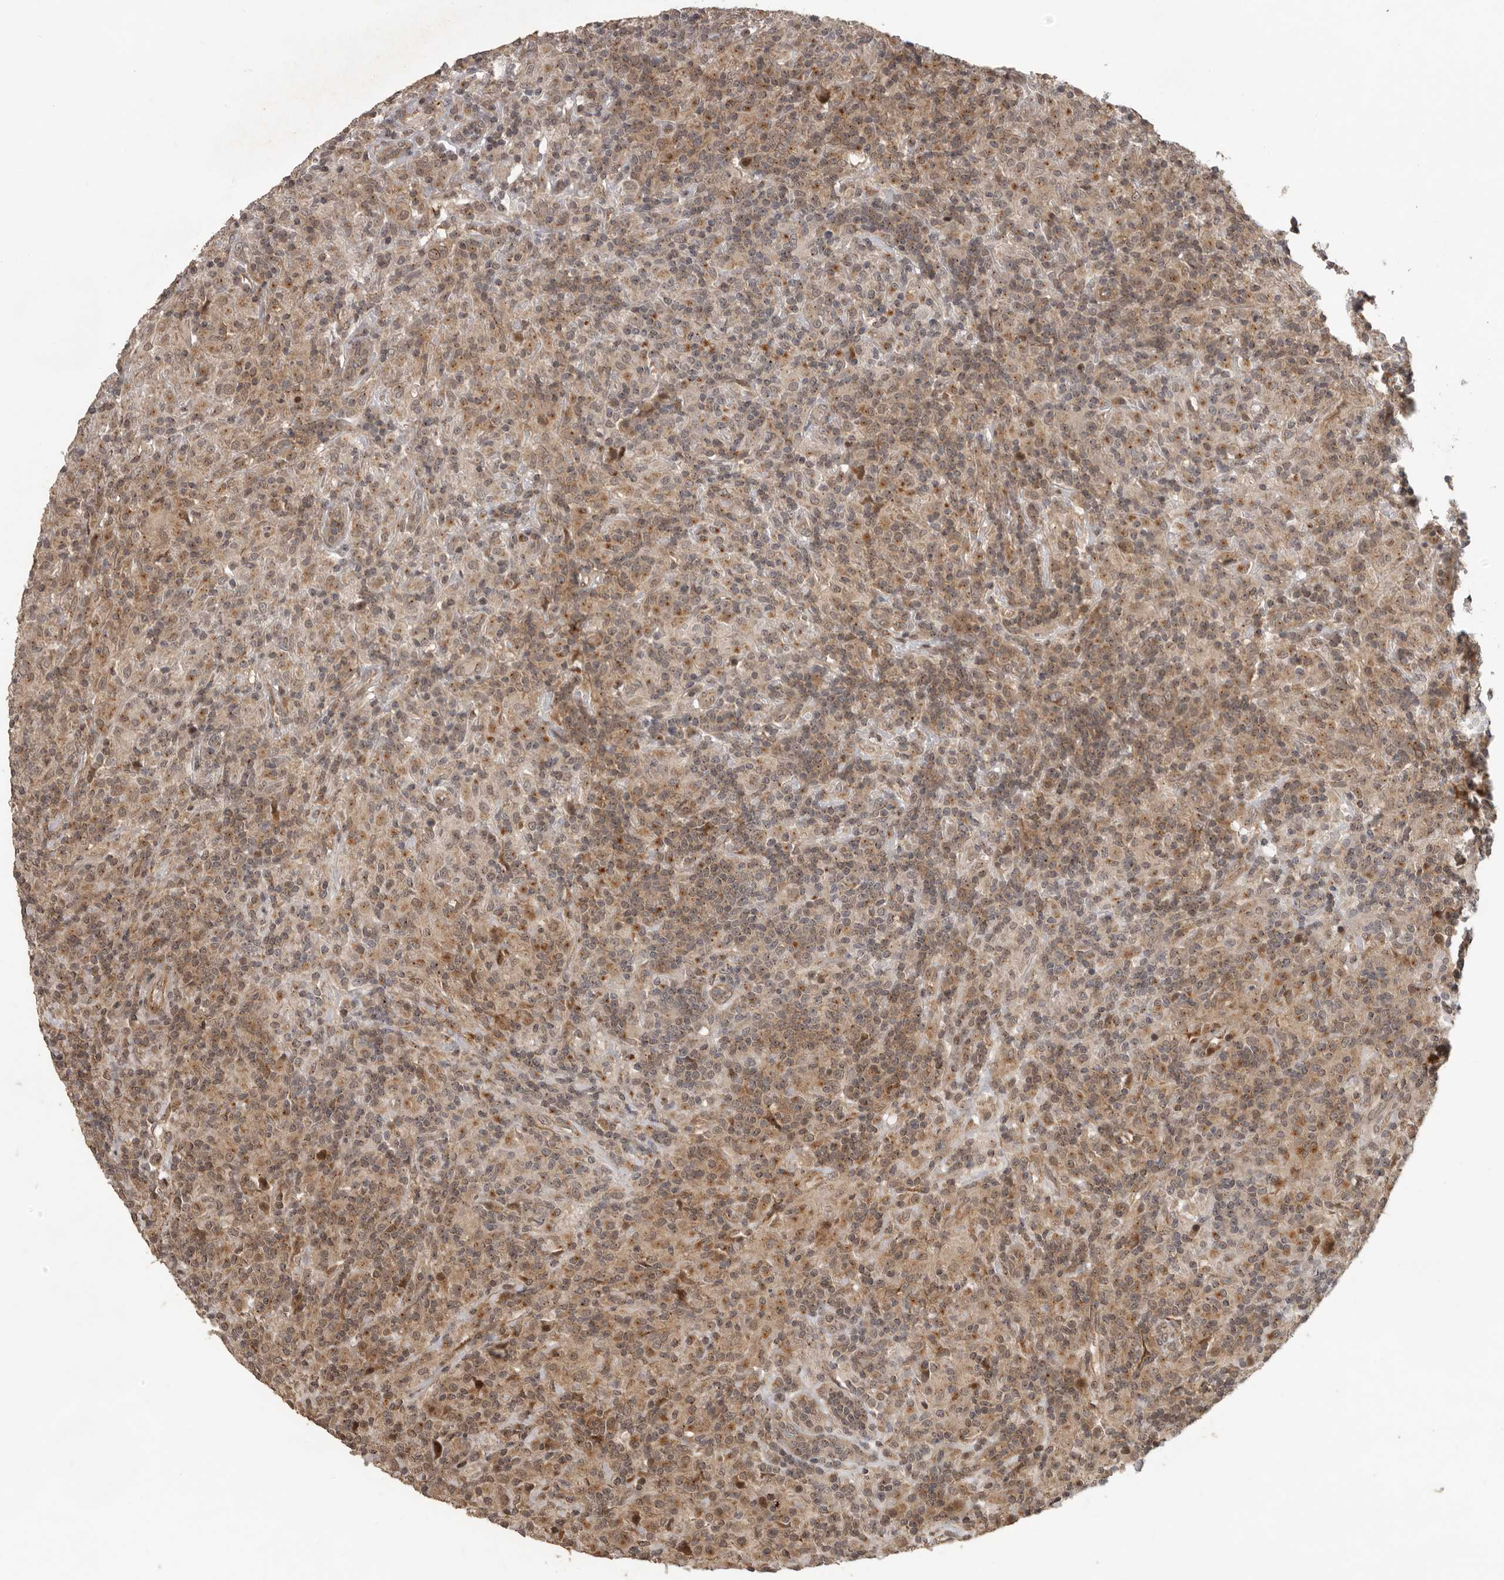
{"staining": {"intensity": "weak", "quantity": "25%-75%", "location": "cytoplasmic/membranous,nuclear"}, "tissue": "lymphoma", "cell_type": "Tumor cells", "image_type": "cancer", "snomed": [{"axis": "morphology", "description": "Hodgkin's disease, NOS"}, {"axis": "topography", "description": "Lymph node"}], "caption": "Tumor cells display low levels of weak cytoplasmic/membranous and nuclear positivity in about 25%-75% of cells in Hodgkin's disease.", "gene": "CEP350", "patient": {"sex": "male", "age": 70}}